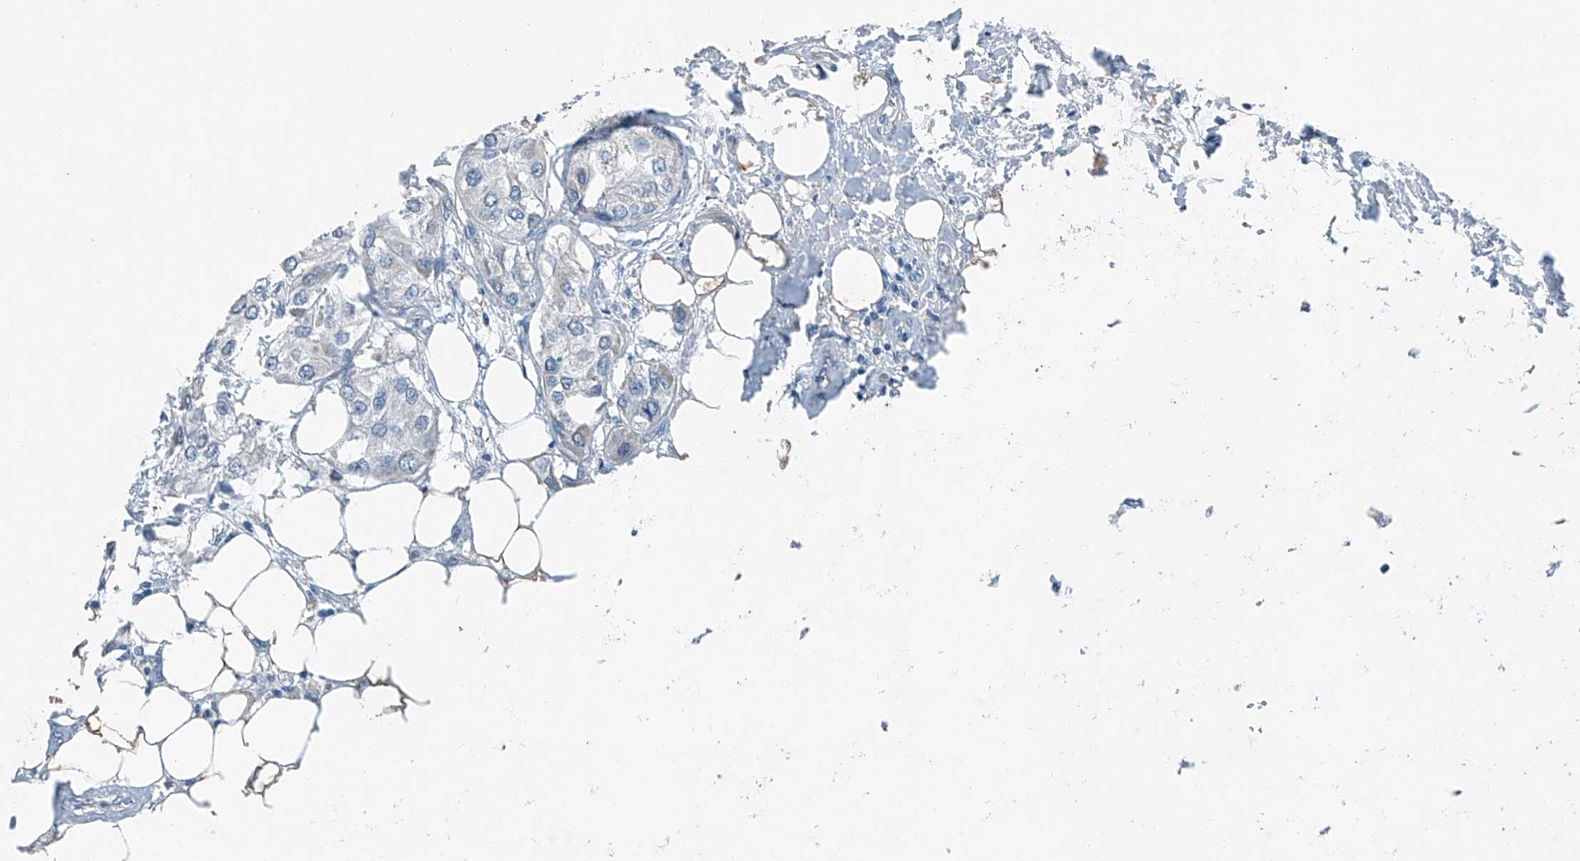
{"staining": {"intensity": "negative", "quantity": "none", "location": "none"}, "tissue": "urothelial cancer", "cell_type": "Tumor cells", "image_type": "cancer", "snomed": [{"axis": "morphology", "description": "Urothelial carcinoma, High grade"}, {"axis": "topography", "description": "Urinary bladder"}], "caption": "Image shows no protein staining in tumor cells of urothelial cancer tissue.", "gene": "MDGA1", "patient": {"sex": "male", "age": 64}}